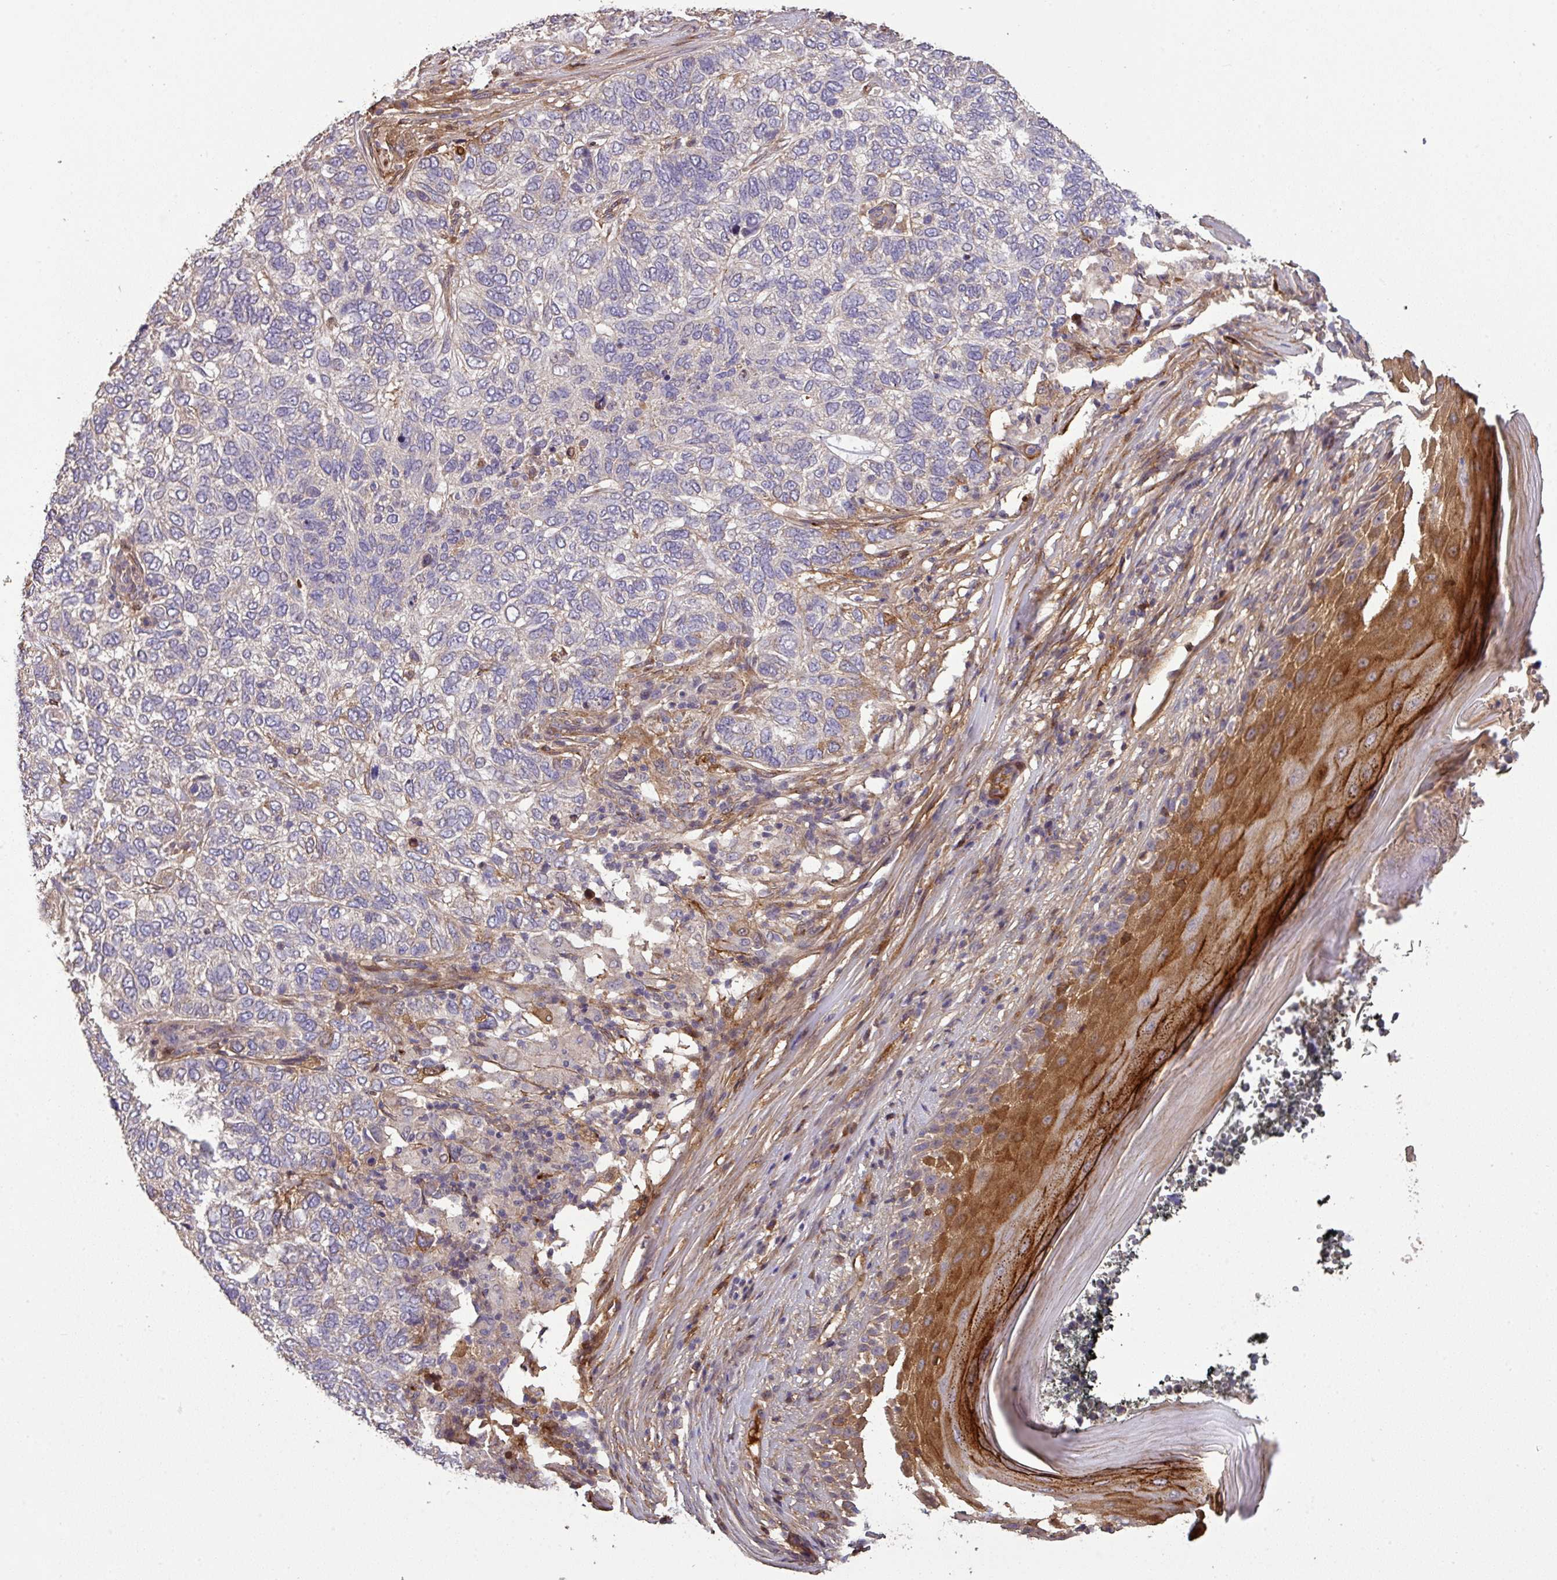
{"staining": {"intensity": "negative", "quantity": "none", "location": "none"}, "tissue": "skin cancer", "cell_type": "Tumor cells", "image_type": "cancer", "snomed": [{"axis": "morphology", "description": "Basal cell carcinoma"}, {"axis": "topography", "description": "Skin"}], "caption": "This is an immunohistochemistry (IHC) photomicrograph of skin cancer (basal cell carcinoma). There is no staining in tumor cells.", "gene": "ISLR", "patient": {"sex": "female", "age": 65}}